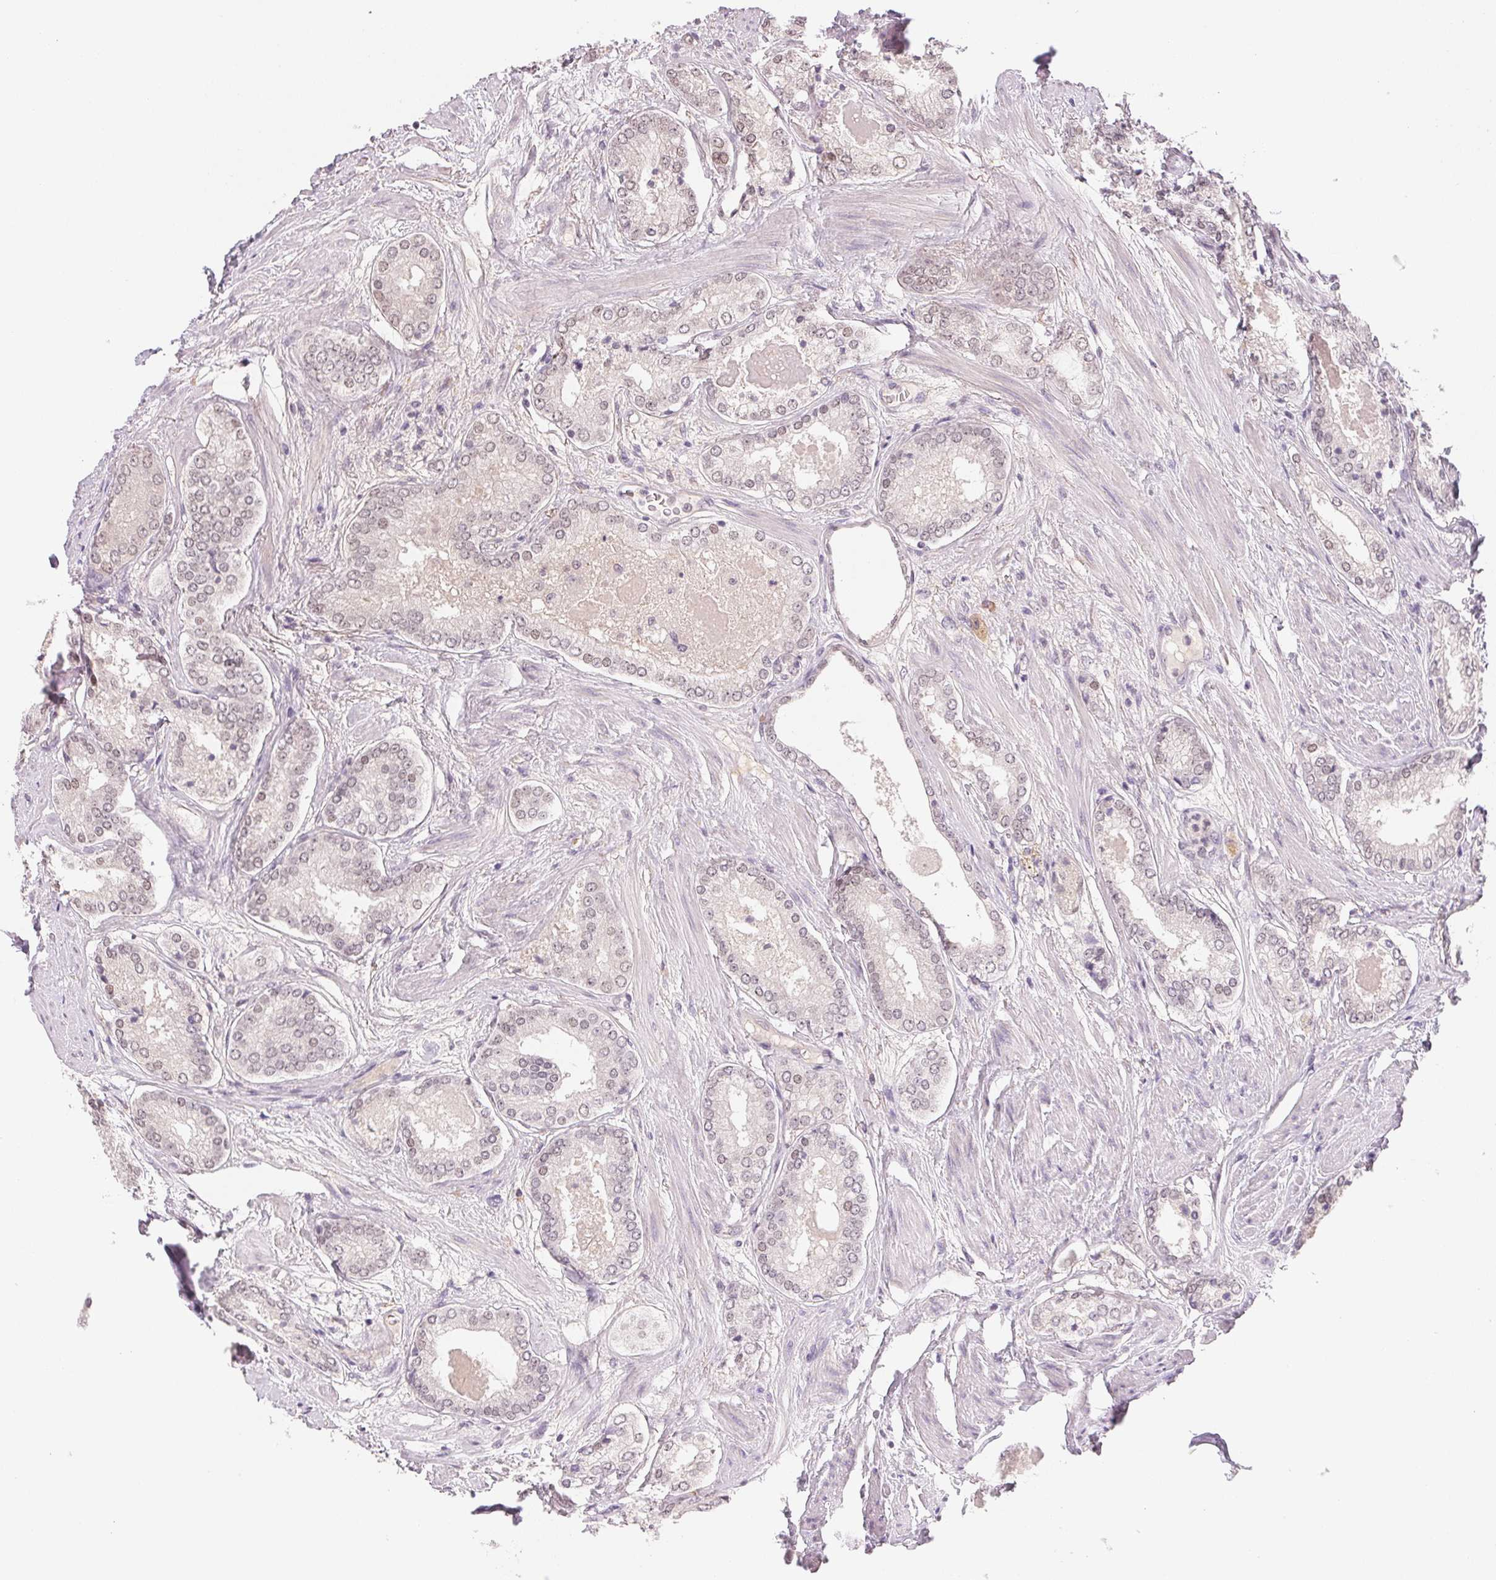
{"staining": {"intensity": "negative", "quantity": "none", "location": "none"}, "tissue": "prostate cancer", "cell_type": "Tumor cells", "image_type": "cancer", "snomed": [{"axis": "morphology", "description": "Adenocarcinoma, NOS"}, {"axis": "morphology", "description": "Adenocarcinoma, Low grade"}, {"axis": "topography", "description": "Prostate"}], "caption": "This is an immunohistochemistry (IHC) image of prostate cancer. There is no expression in tumor cells.", "gene": "FNDC4", "patient": {"sex": "male", "age": 68}}